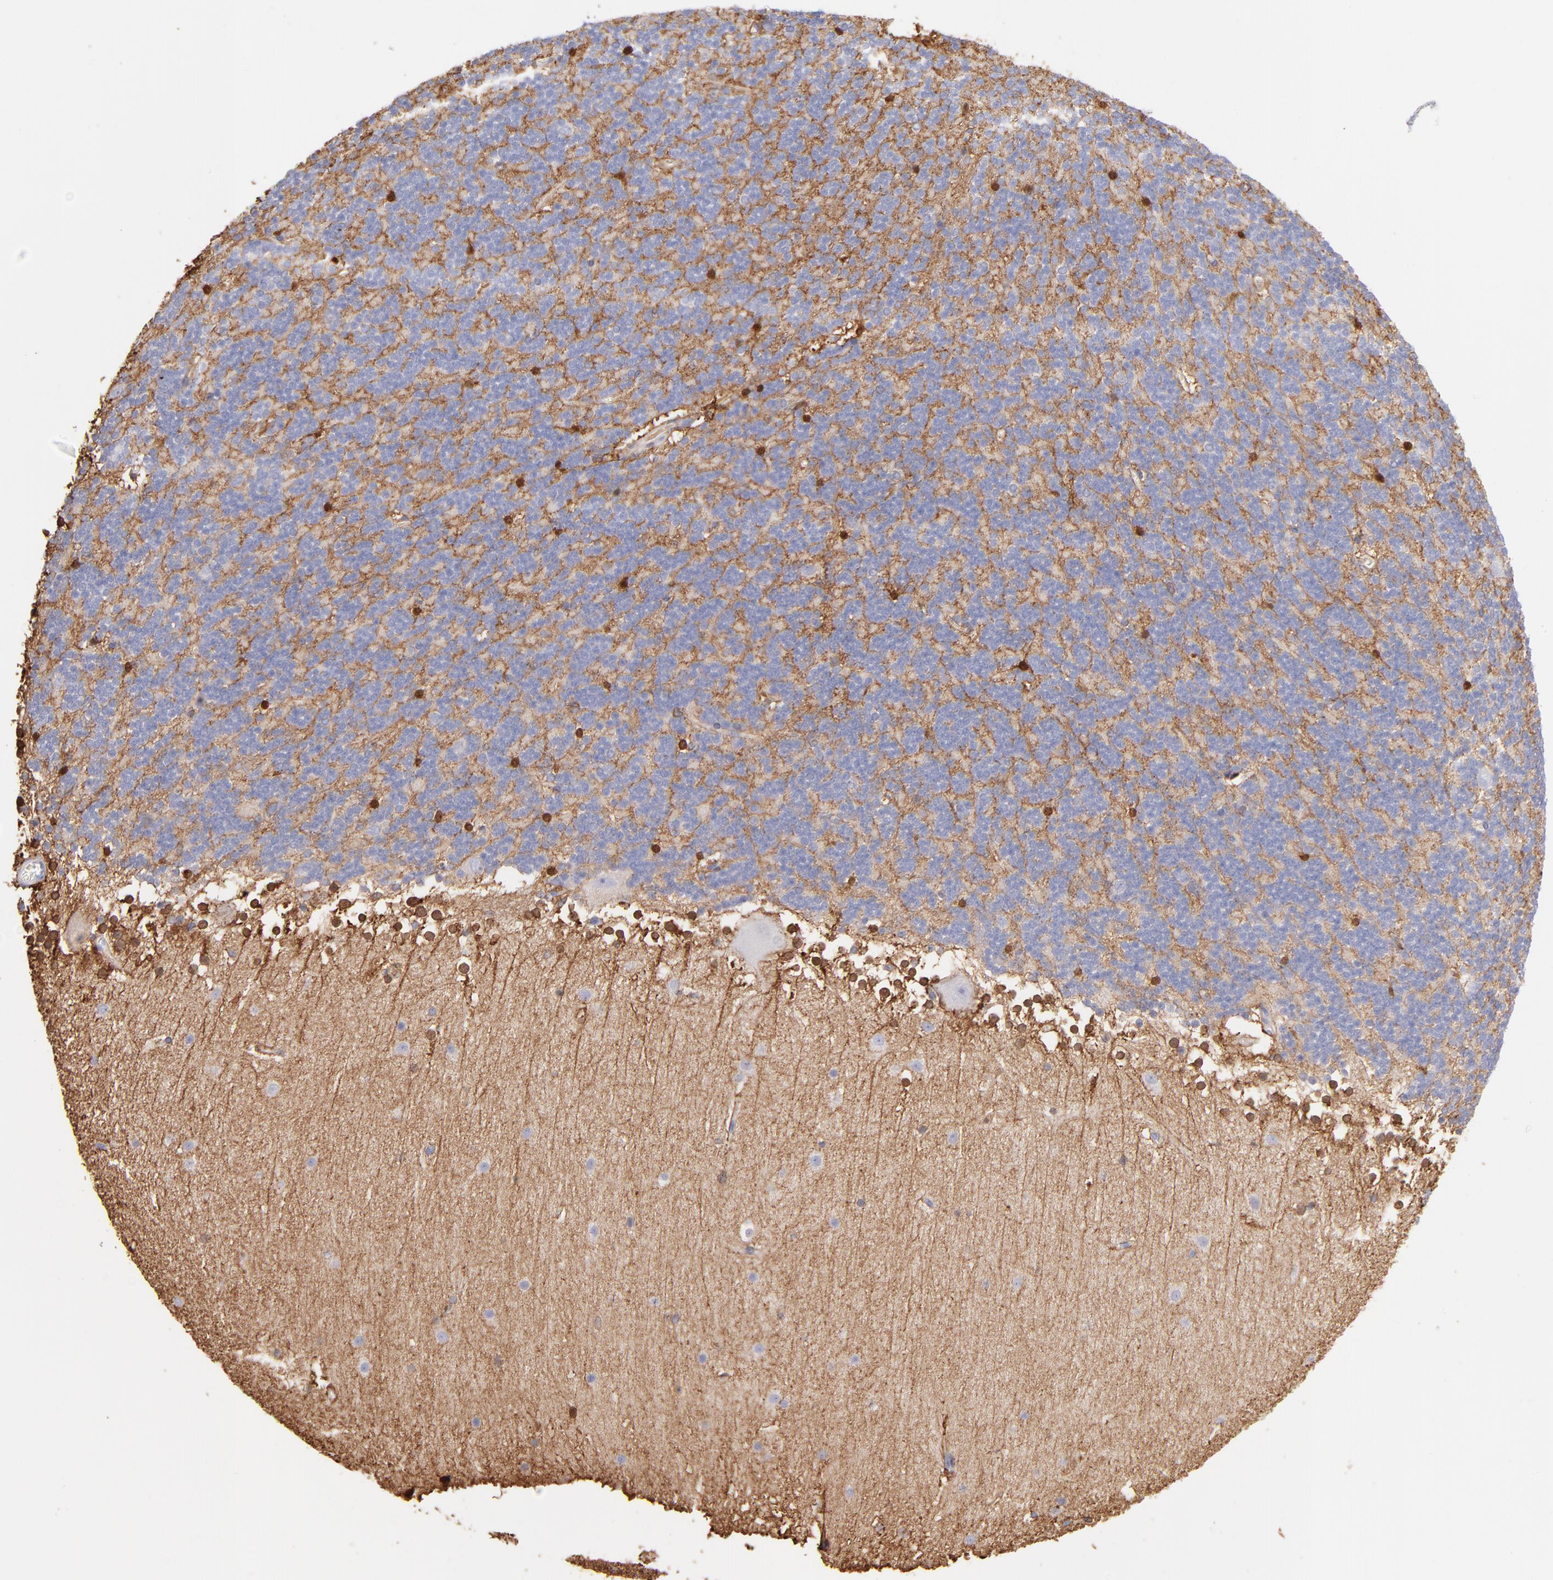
{"staining": {"intensity": "strong", "quantity": "<25%", "location": "cytoplasmic/membranous,nuclear"}, "tissue": "cerebellum", "cell_type": "Cells in granular layer", "image_type": "normal", "snomed": [{"axis": "morphology", "description": "Normal tissue, NOS"}, {"axis": "topography", "description": "Cerebellum"}], "caption": "The micrograph displays immunohistochemical staining of benign cerebellum. There is strong cytoplasmic/membranous,nuclear positivity is identified in about <25% of cells in granular layer. (Brightfield microscopy of DAB IHC at high magnification).", "gene": "PRKCA", "patient": {"sex": "female", "age": 19}}